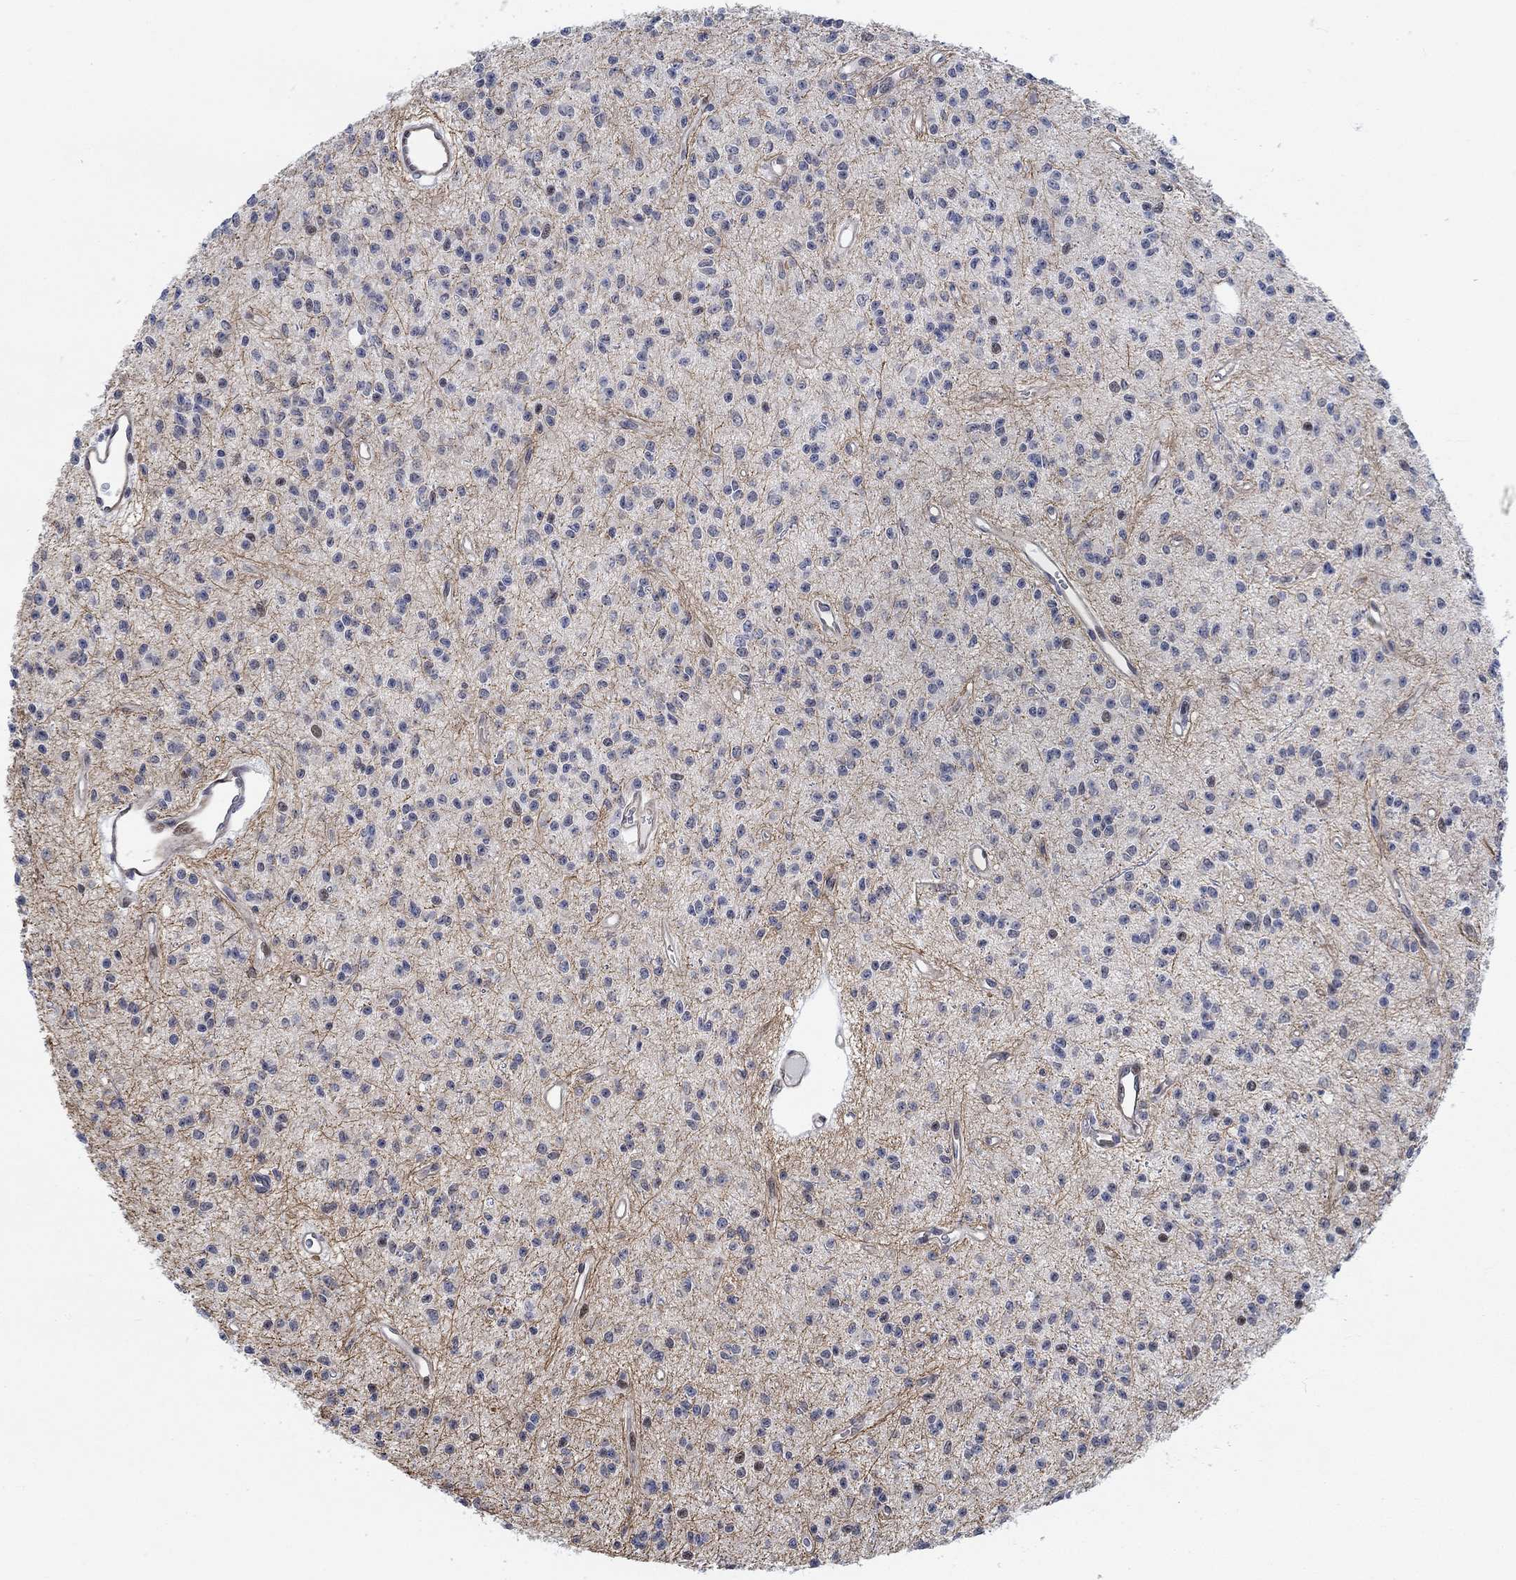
{"staining": {"intensity": "negative", "quantity": "none", "location": "none"}, "tissue": "glioma", "cell_type": "Tumor cells", "image_type": "cancer", "snomed": [{"axis": "morphology", "description": "Glioma, malignant, Low grade"}, {"axis": "topography", "description": "Brain"}], "caption": "This is an immunohistochemistry micrograph of malignant glioma (low-grade). There is no expression in tumor cells.", "gene": "KCNH8", "patient": {"sex": "female", "age": 45}}